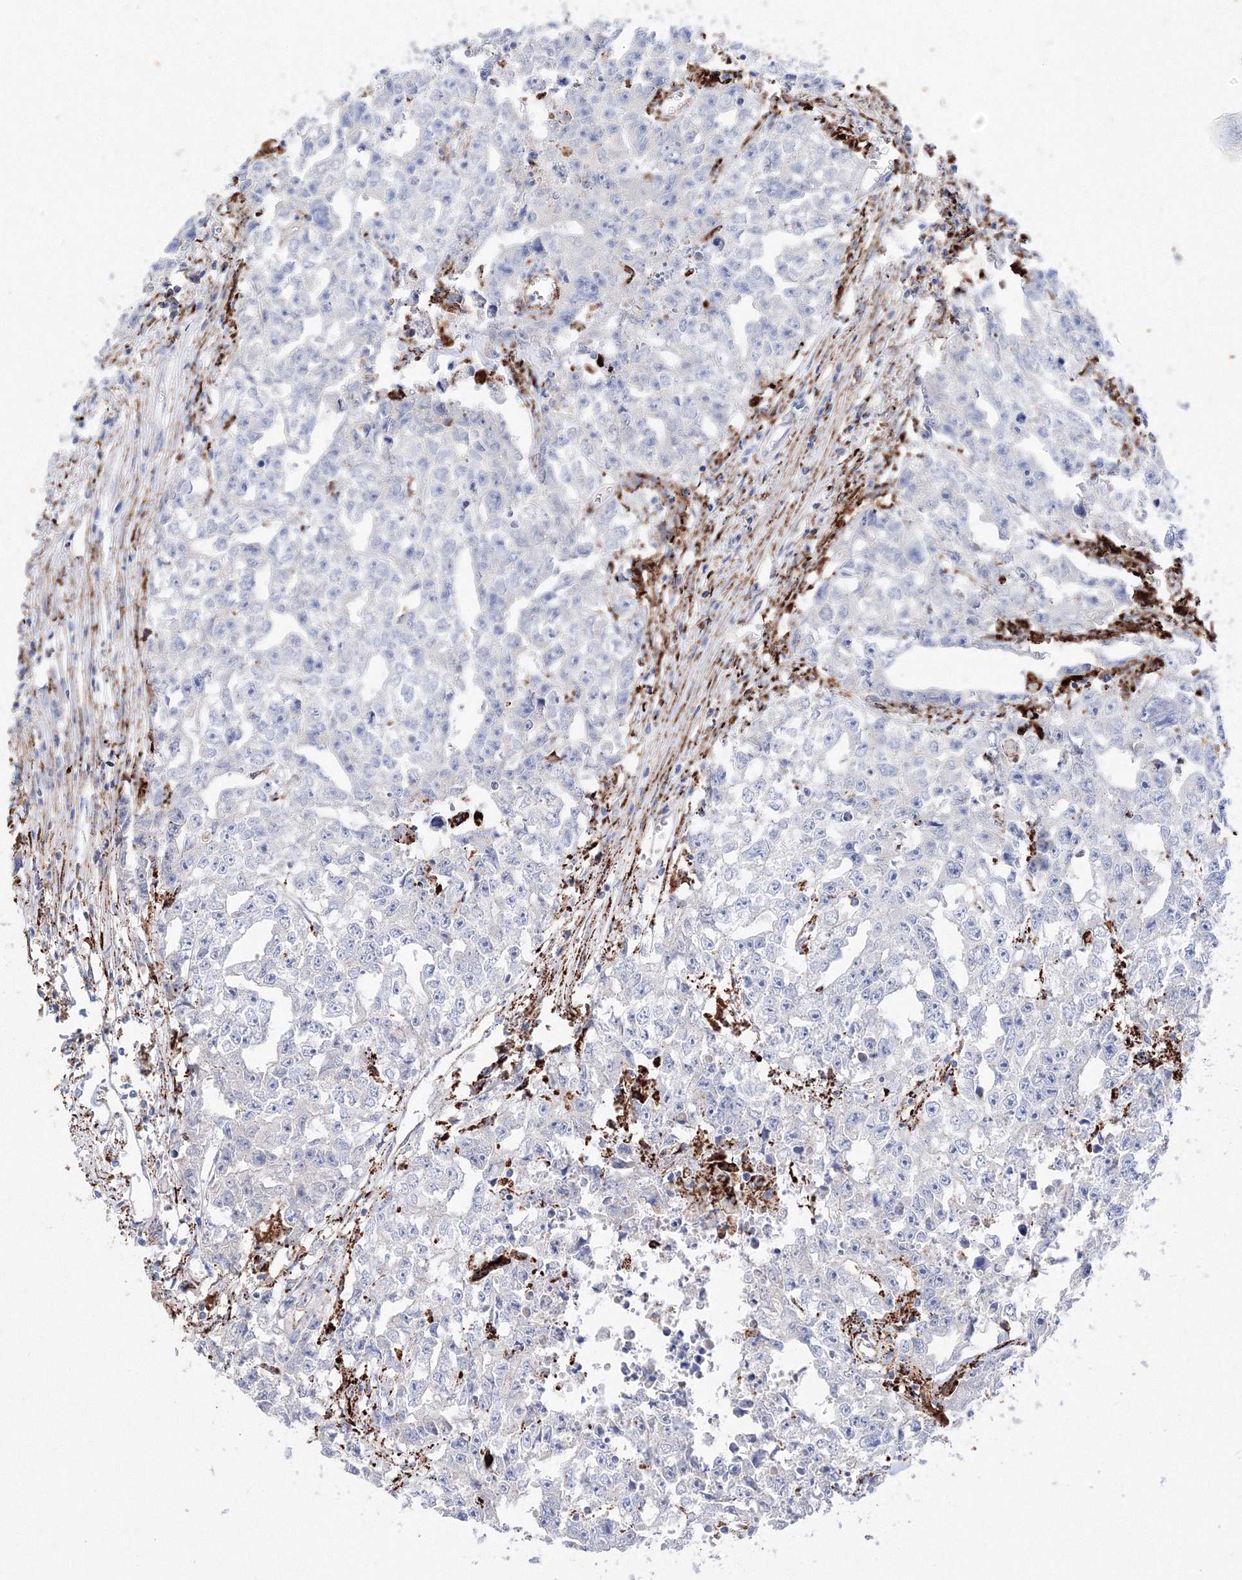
{"staining": {"intensity": "negative", "quantity": "none", "location": "none"}, "tissue": "testis cancer", "cell_type": "Tumor cells", "image_type": "cancer", "snomed": [{"axis": "morphology", "description": "Seminoma, NOS"}, {"axis": "morphology", "description": "Carcinoma, Embryonal, NOS"}, {"axis": "topography", "description": "Testis"}], "caption": "Immunohistochemistry image of human embryonal carcinoma (testis) stained for a protein (brown), which displays no expression in tumor cells.", "gene": "MERTK", "patient": {"sex": "male", "age": 43}}